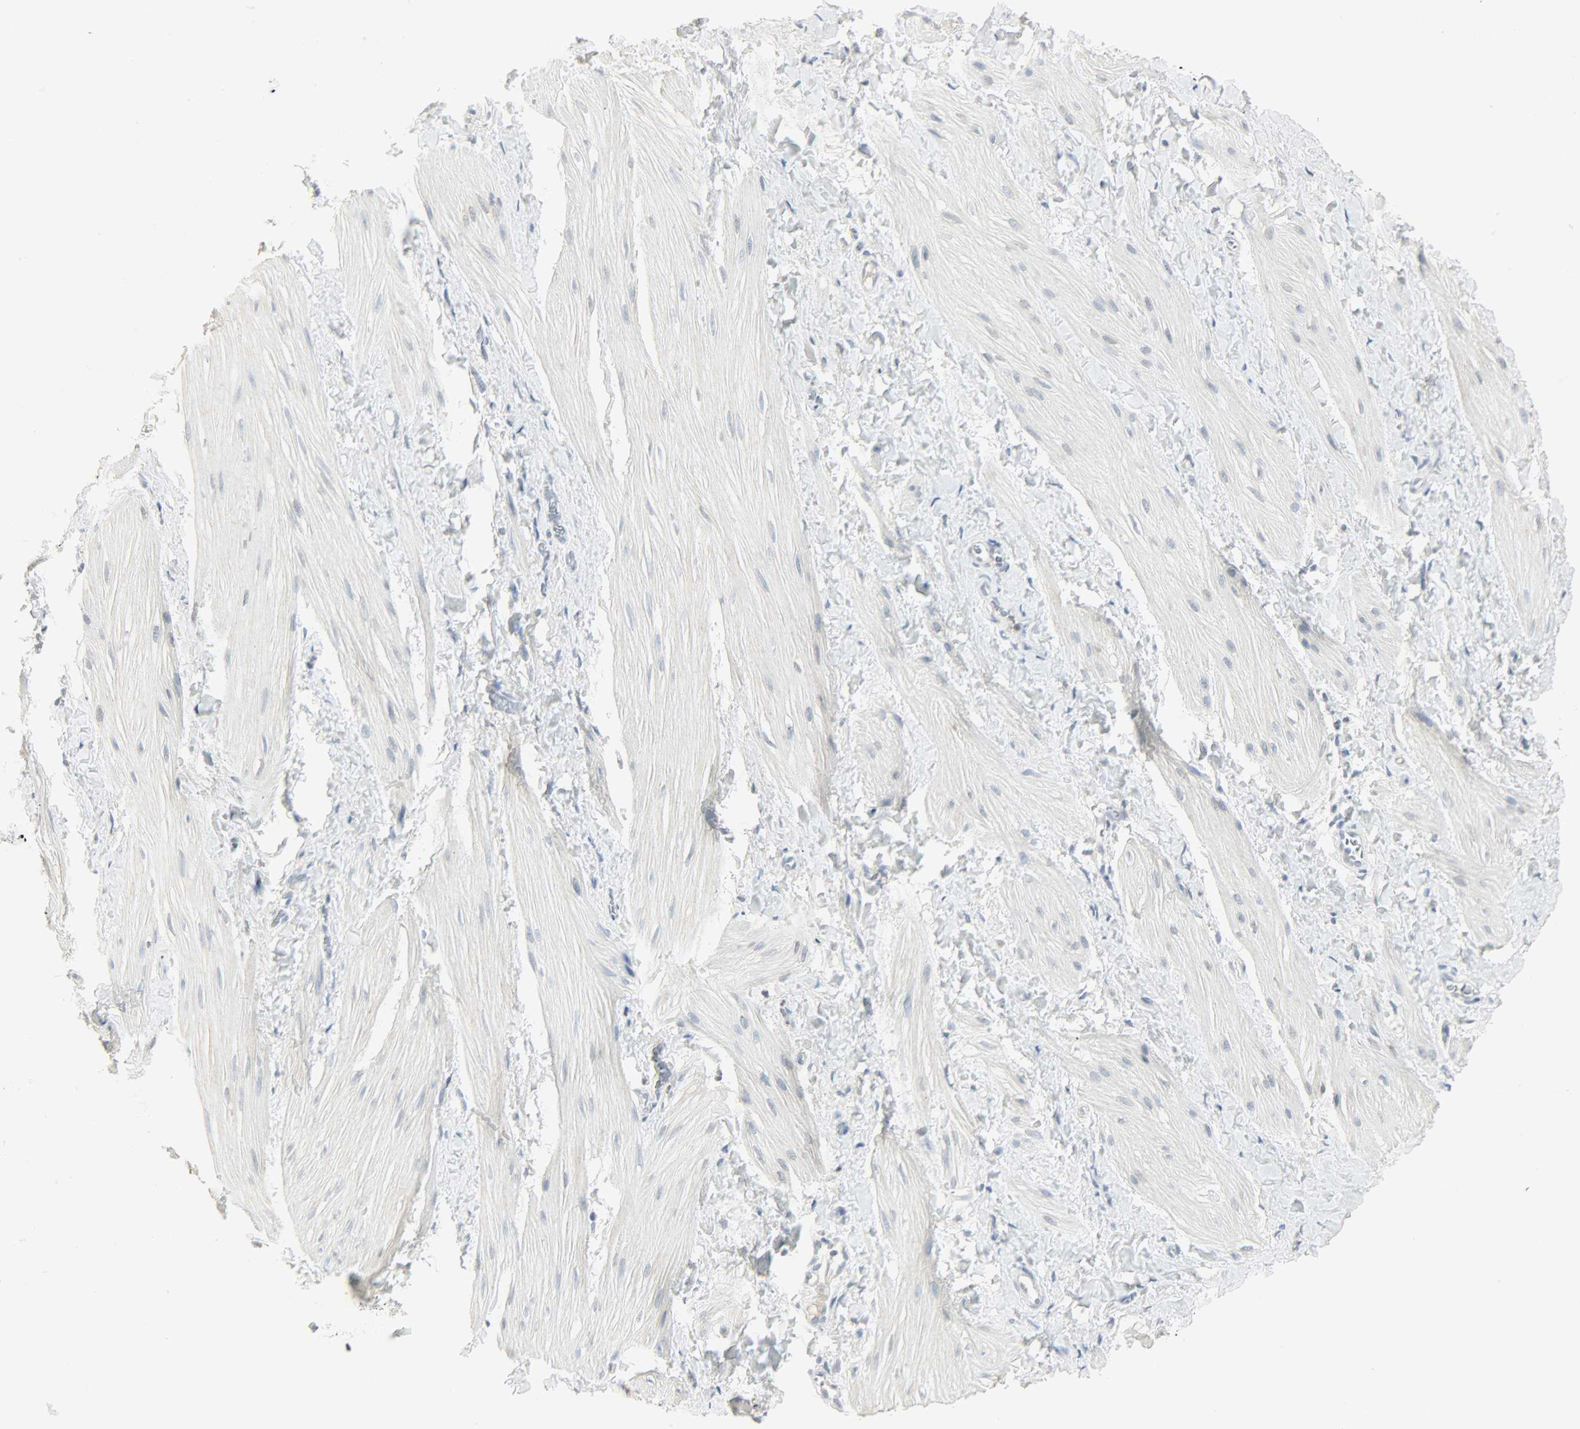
{"staining": {"intensity": "negative", "quantity": "none", "location": "none"}, "tissue": "smooth muscle", "cell_type": "Smooth muscle cells", "image_type": "normal", "snomed": [{"axis": "morphology", "description": "Normal tissue, NOS"}, {"axis": "topography", "description": "Smooth muscle"}], "caption": "Image shows no protein staining in smooth muscle cells of benign smooth muscle. (Stains: DAB immunohistochemistry with hematoxylin counter stain, Microscopy: brightfield microscopy at high magnification).", "gene": "CAMK4", "patient": {"sex": "male", "age": 16}}